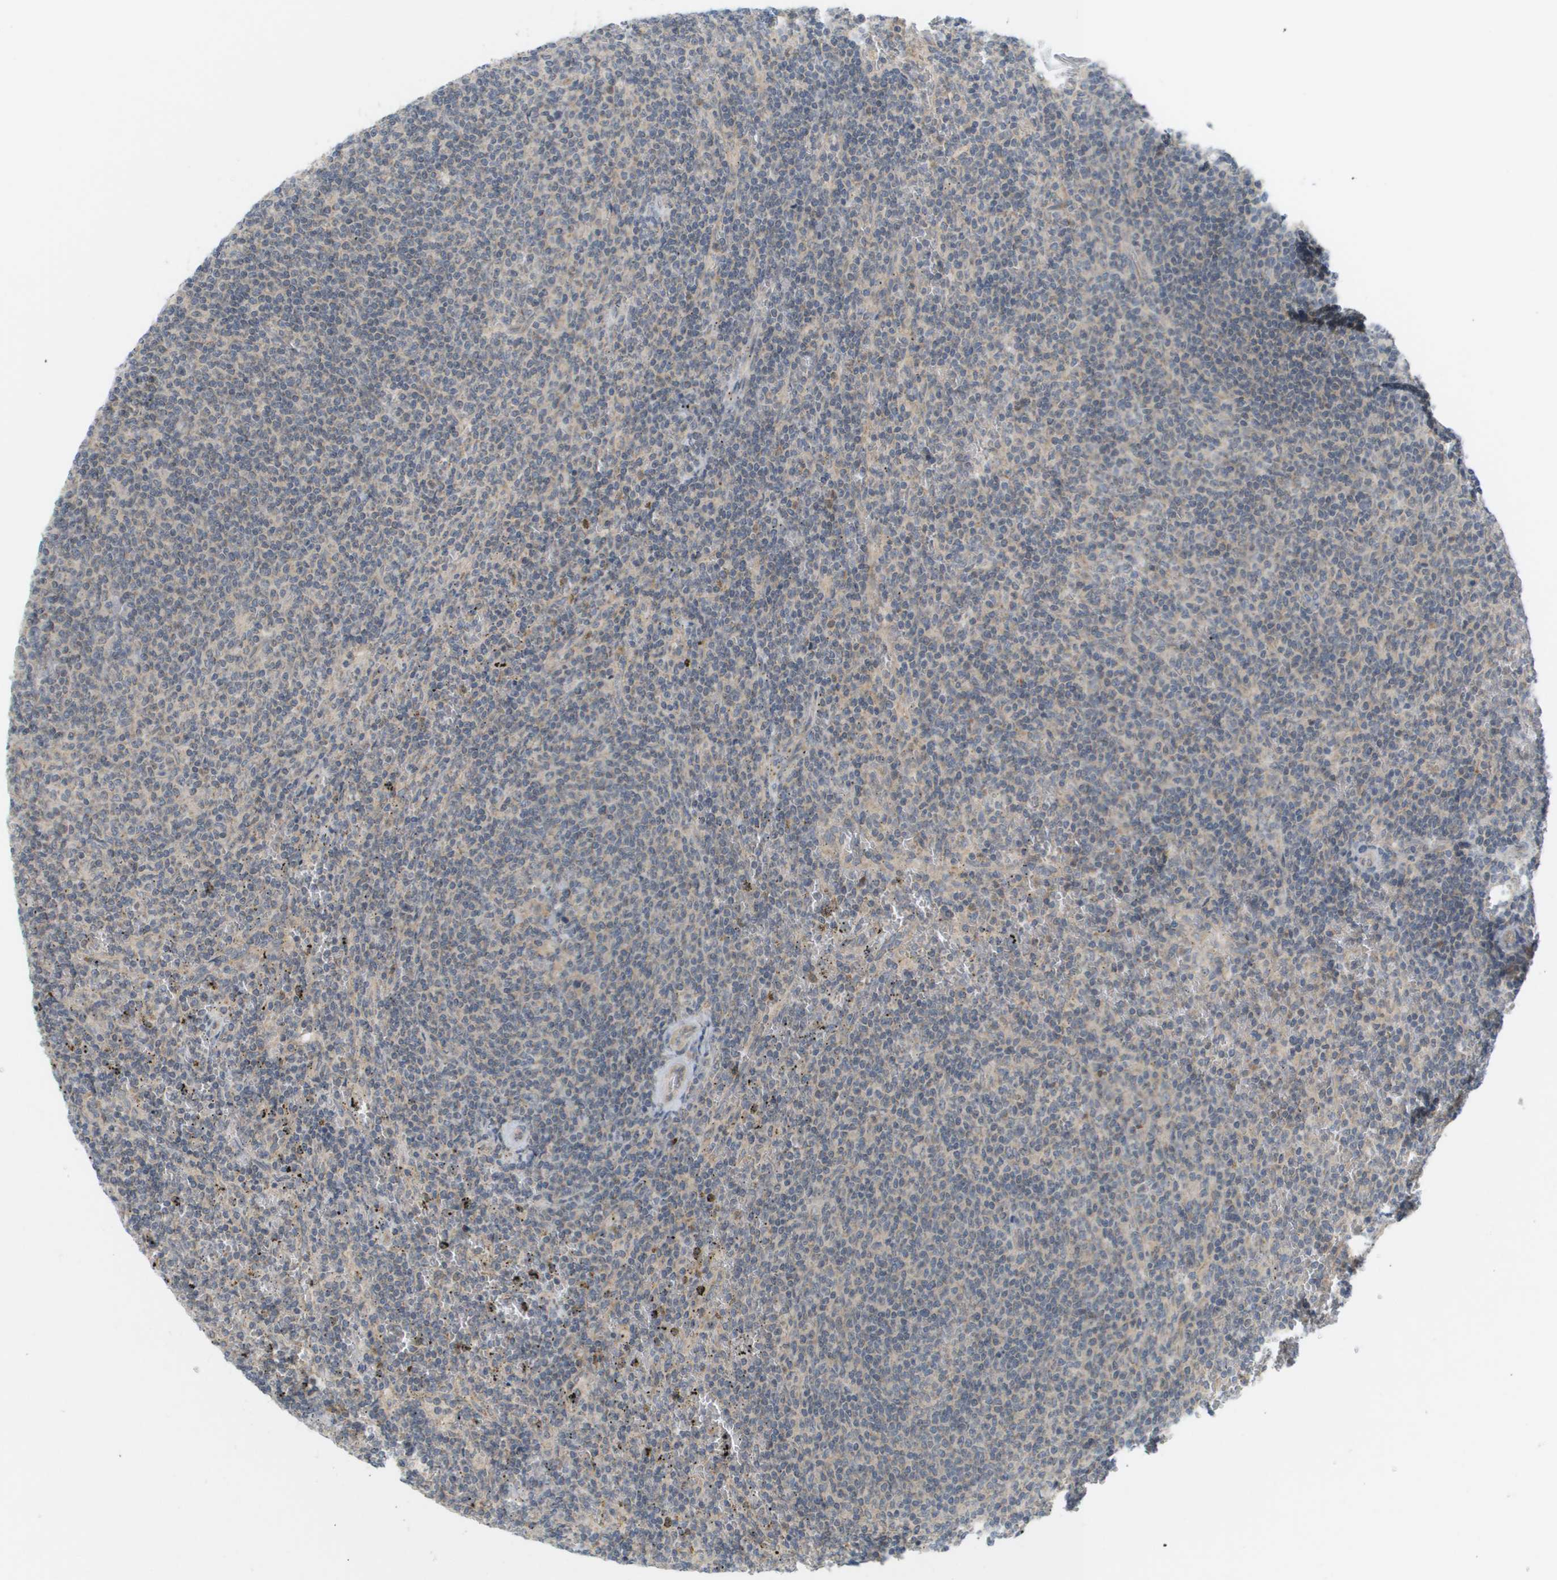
{"staining": {"intensity": "negative", "quantity": "none", "location": "none"}, "tissue": "lymphoma", "cell_type": "Tumor cells", "image_type": "cancer", "snomed": [{"axis": "morphology", "description": "Malignant lymphoma, non-Hodgkin's type, Low grade"}, {"axis": "topography", "description": "Spleen"}], "caption": "A high-resolution histopathology image shows immunohistochemistry (IHC) staining of lymphoma, which displays no significant staining in tumor cells.", "gene": "PROC", "patient": {"sex": "female", "age": 50}}